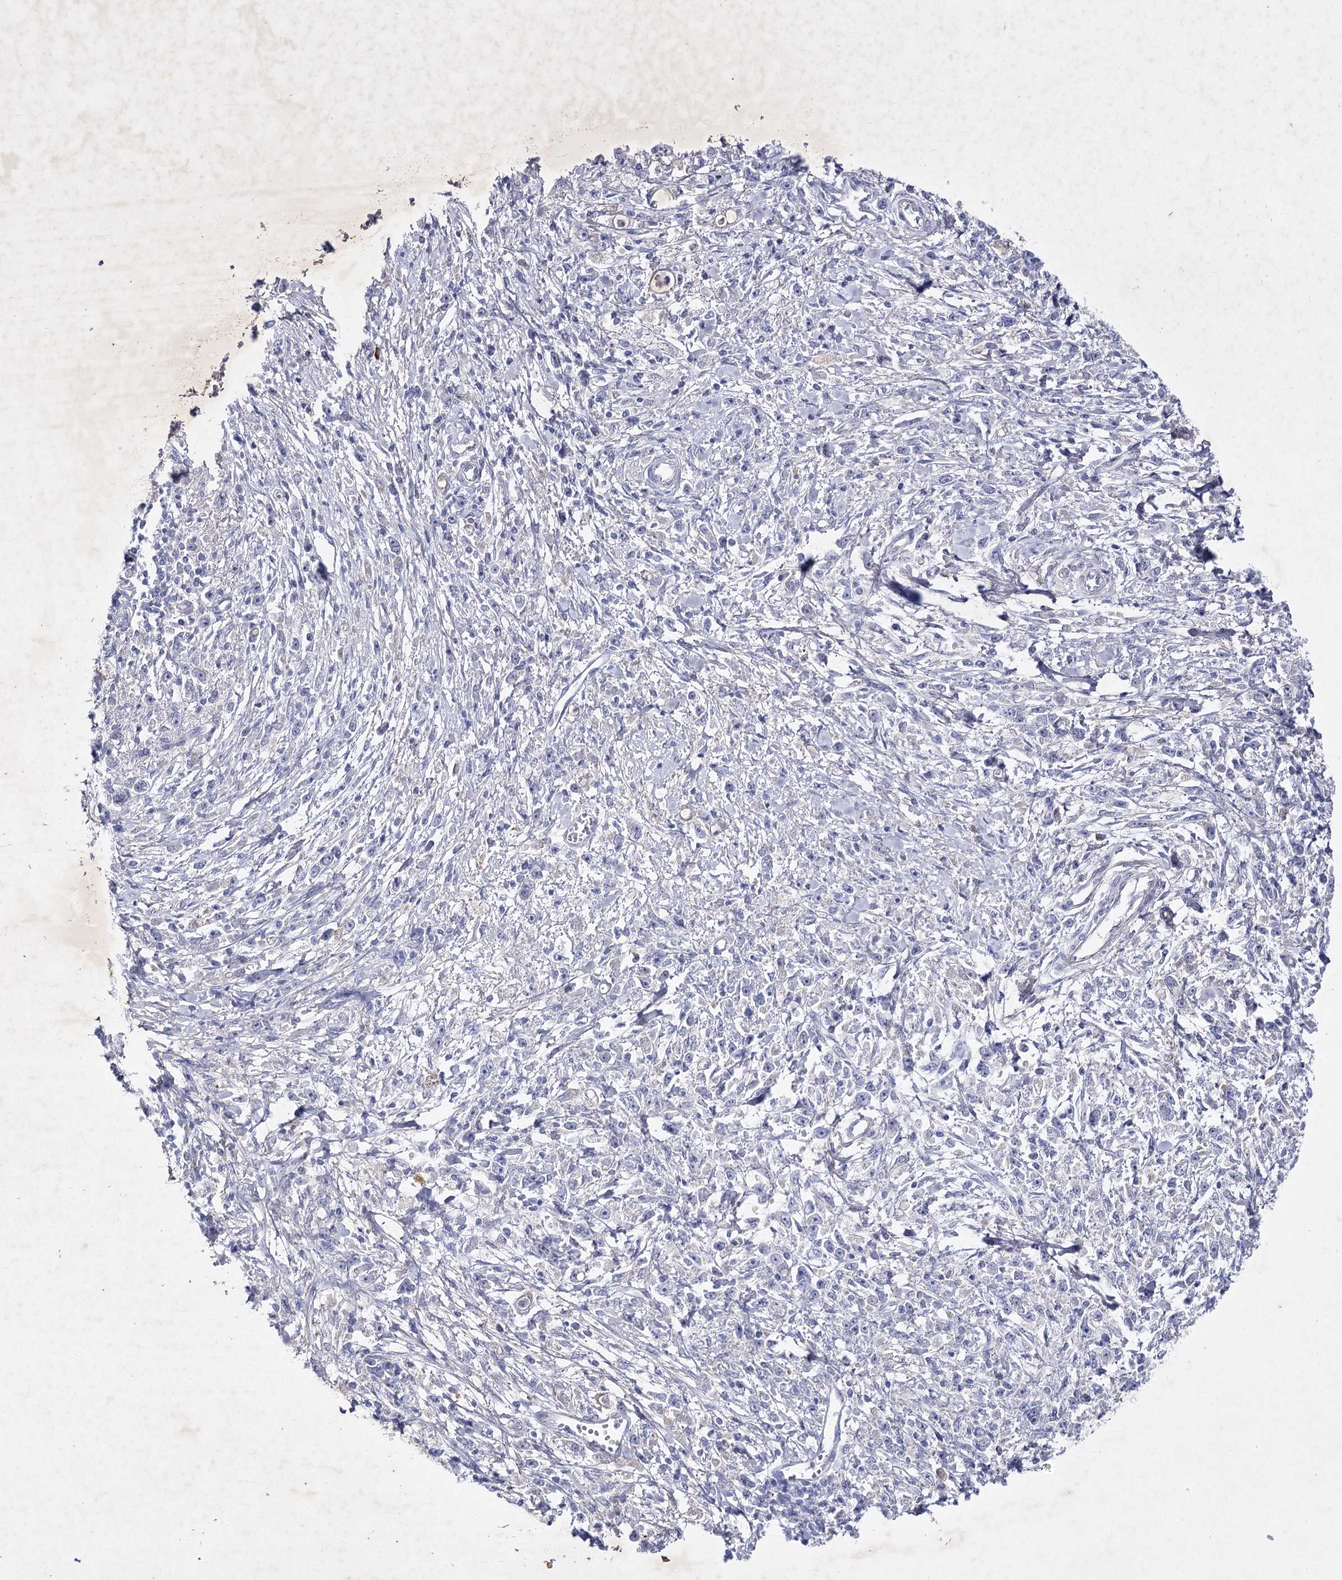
{"staining": {"intensity": "negative", "quantity": "none", "location": "none"}, "tissue": "stomach cancer", "cell_type": "Tumor cells", "image_type": "cancer", "snomed": [{"axis": "morphology", "description": "Adenocarcinoma, NOS"}, {"axis": "topography", "description": "Stomach"}], "caption": "An immunohistochemistry (IHC) micrograph of stomach cancer (adenocarcinoma) is shown. There is no staining in tumor cells of stomach cancer (adenocarcinoma).", "gene": "COX15", "patient": {"sex": "female", "age": 59}}